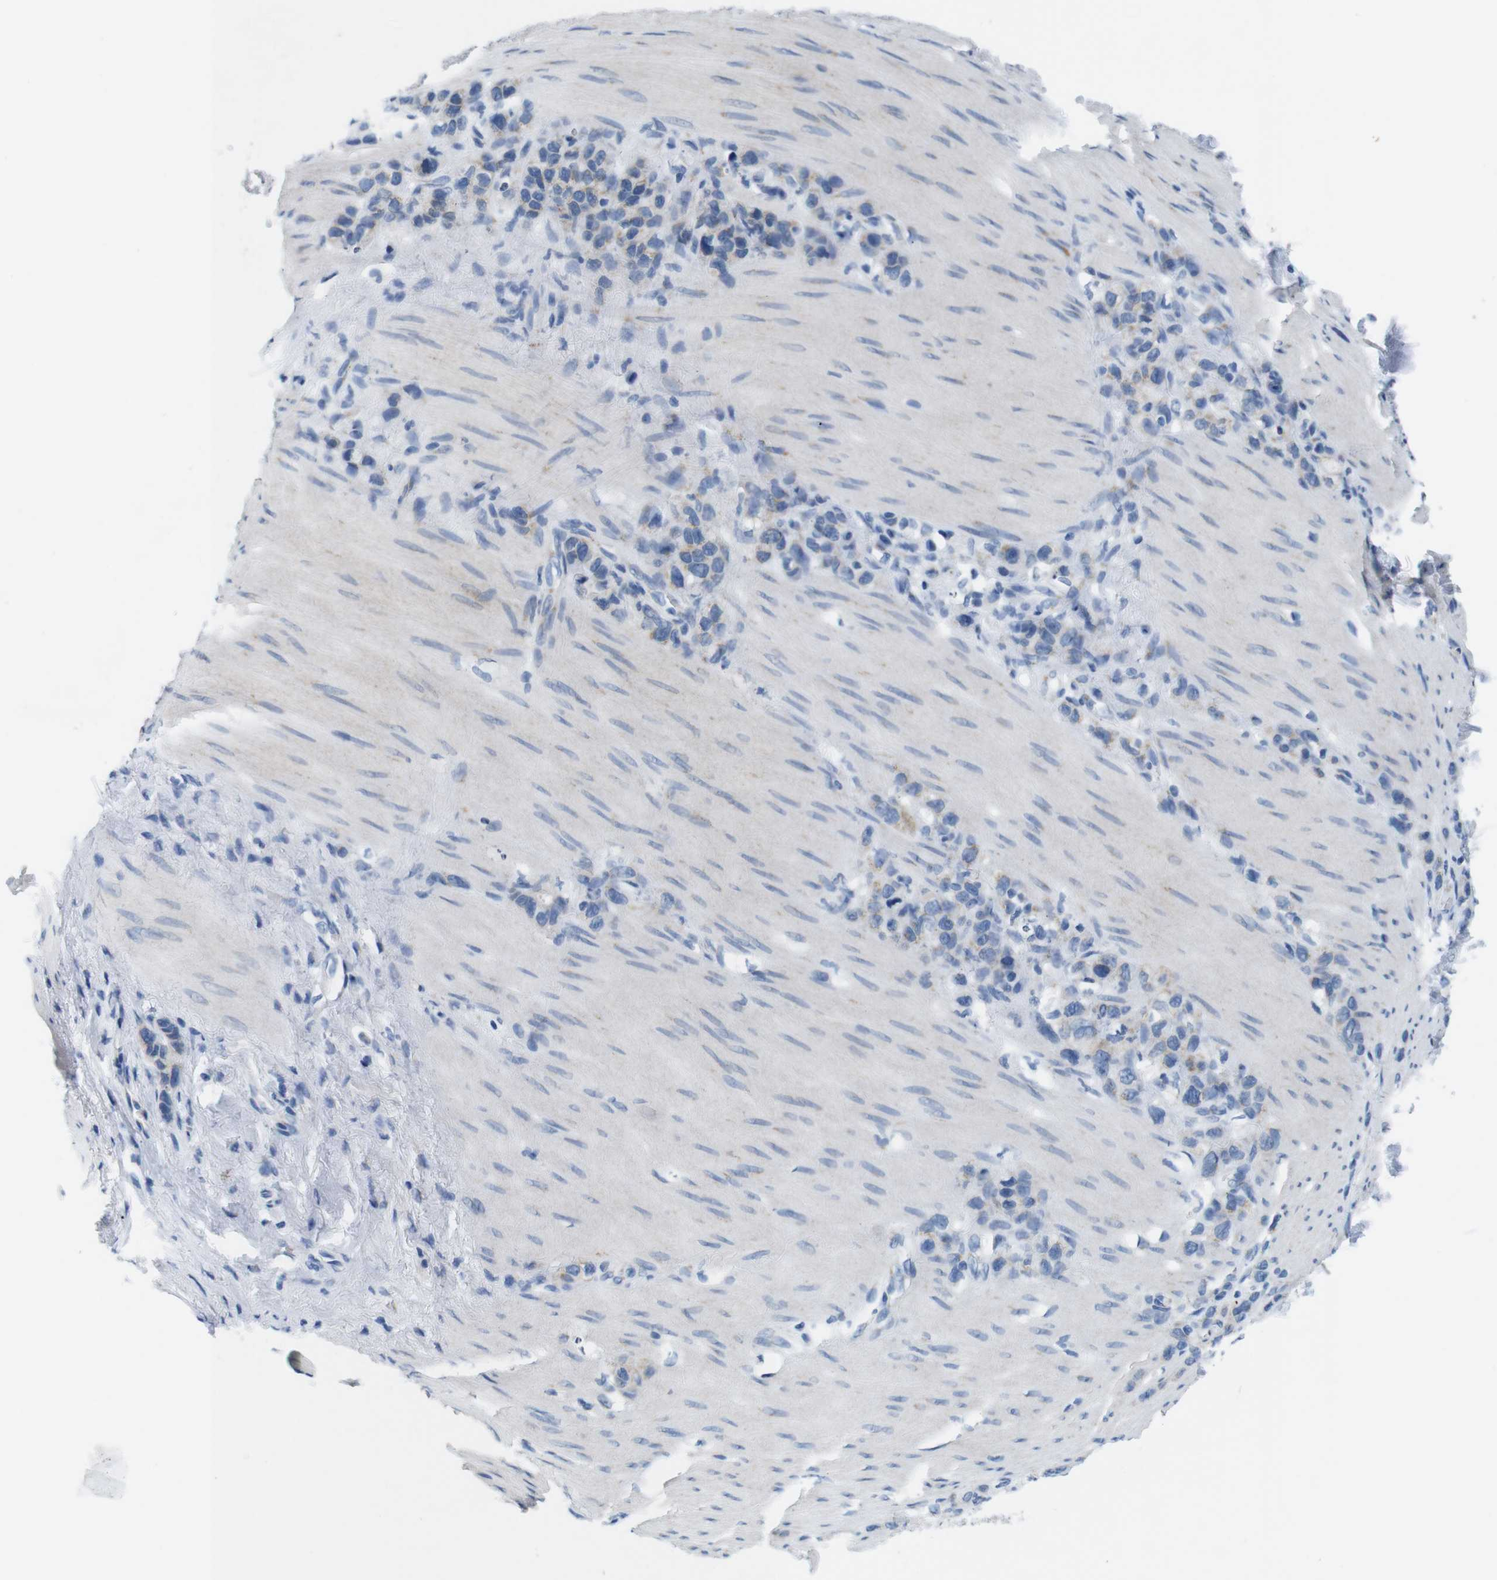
{"staining": {"intensity": "negative", "quantity": "none", "location": "none"}, "tissue": "stomach cancer", "cell_type": "Tumor cells", "image_type": "cancer", "snomed": [{"axis": "morphology", "description": "Normal tissue, NOS"}, {"axis": "morphology", "description": "Adenocarcinoma, NOS"}, {"axis": "morphology", "description": "Adenocarcinoma, High grade"}, {"axis": "topography", "description": "Stomach, upper"}, {"axis": "topography", "description": "Stomach"}], "caption": "DAB immunohistochemical staining of stomach cancer (adenocarcinoma) shows no significant expression in tumor cells.", "gene": "GOLGA2", "patient": {"sex": "female", "age": 65}}